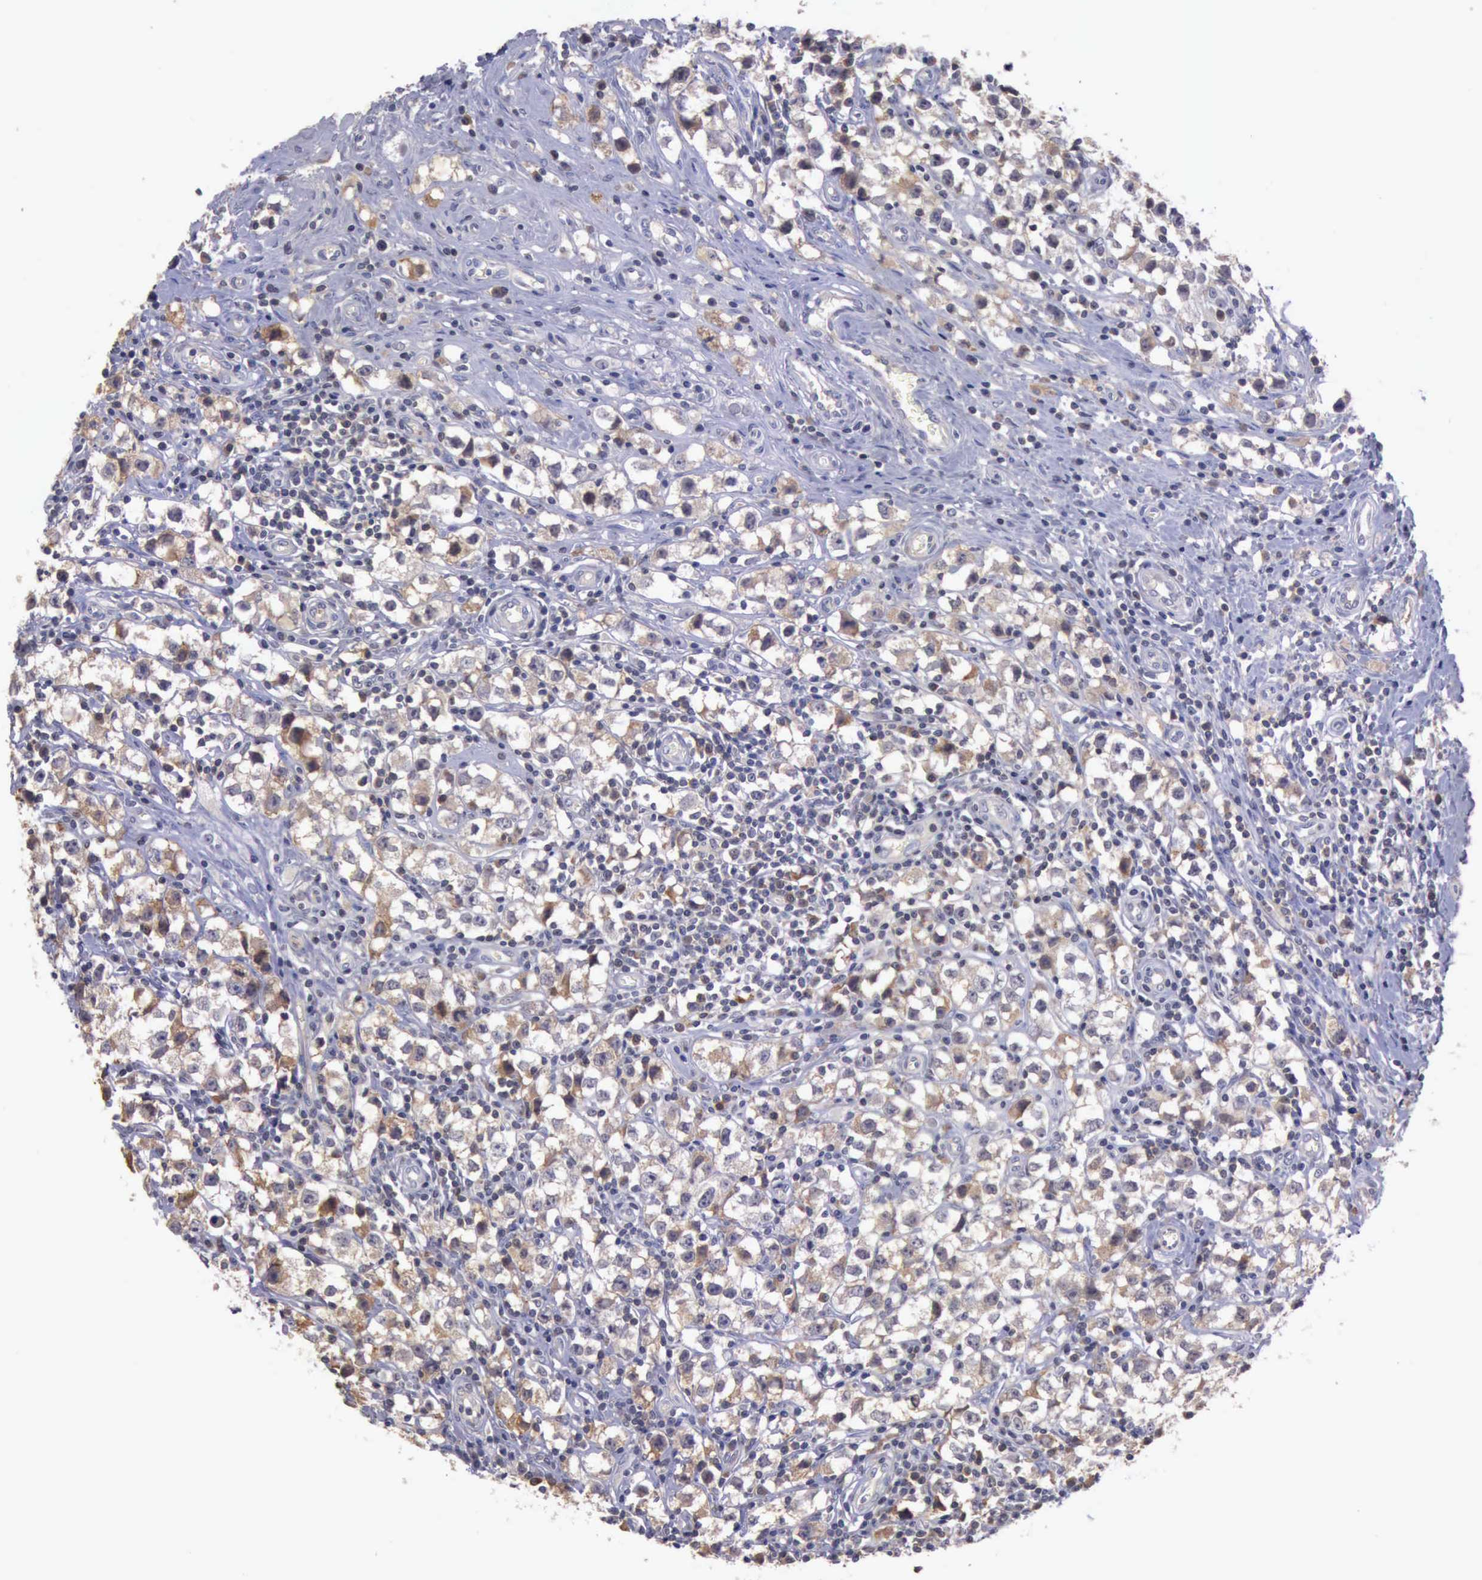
{"staining": {"intensity": "negative", "quantity": "none", "location": "none"}, "tissue": "testis cancer", "cell_type": "Tumor cells", "image_type": "cancer", "snomed": [{"axis": "morphology", "description": "Seminoma, NOS"}, {"axis": "topography", "description": "Testis"}], "caption": "Tumor cells show no significant staining in testis cancer (seminoma).", "gene": "RAB39B", "patient": {"sex": "male", "age": 35}}